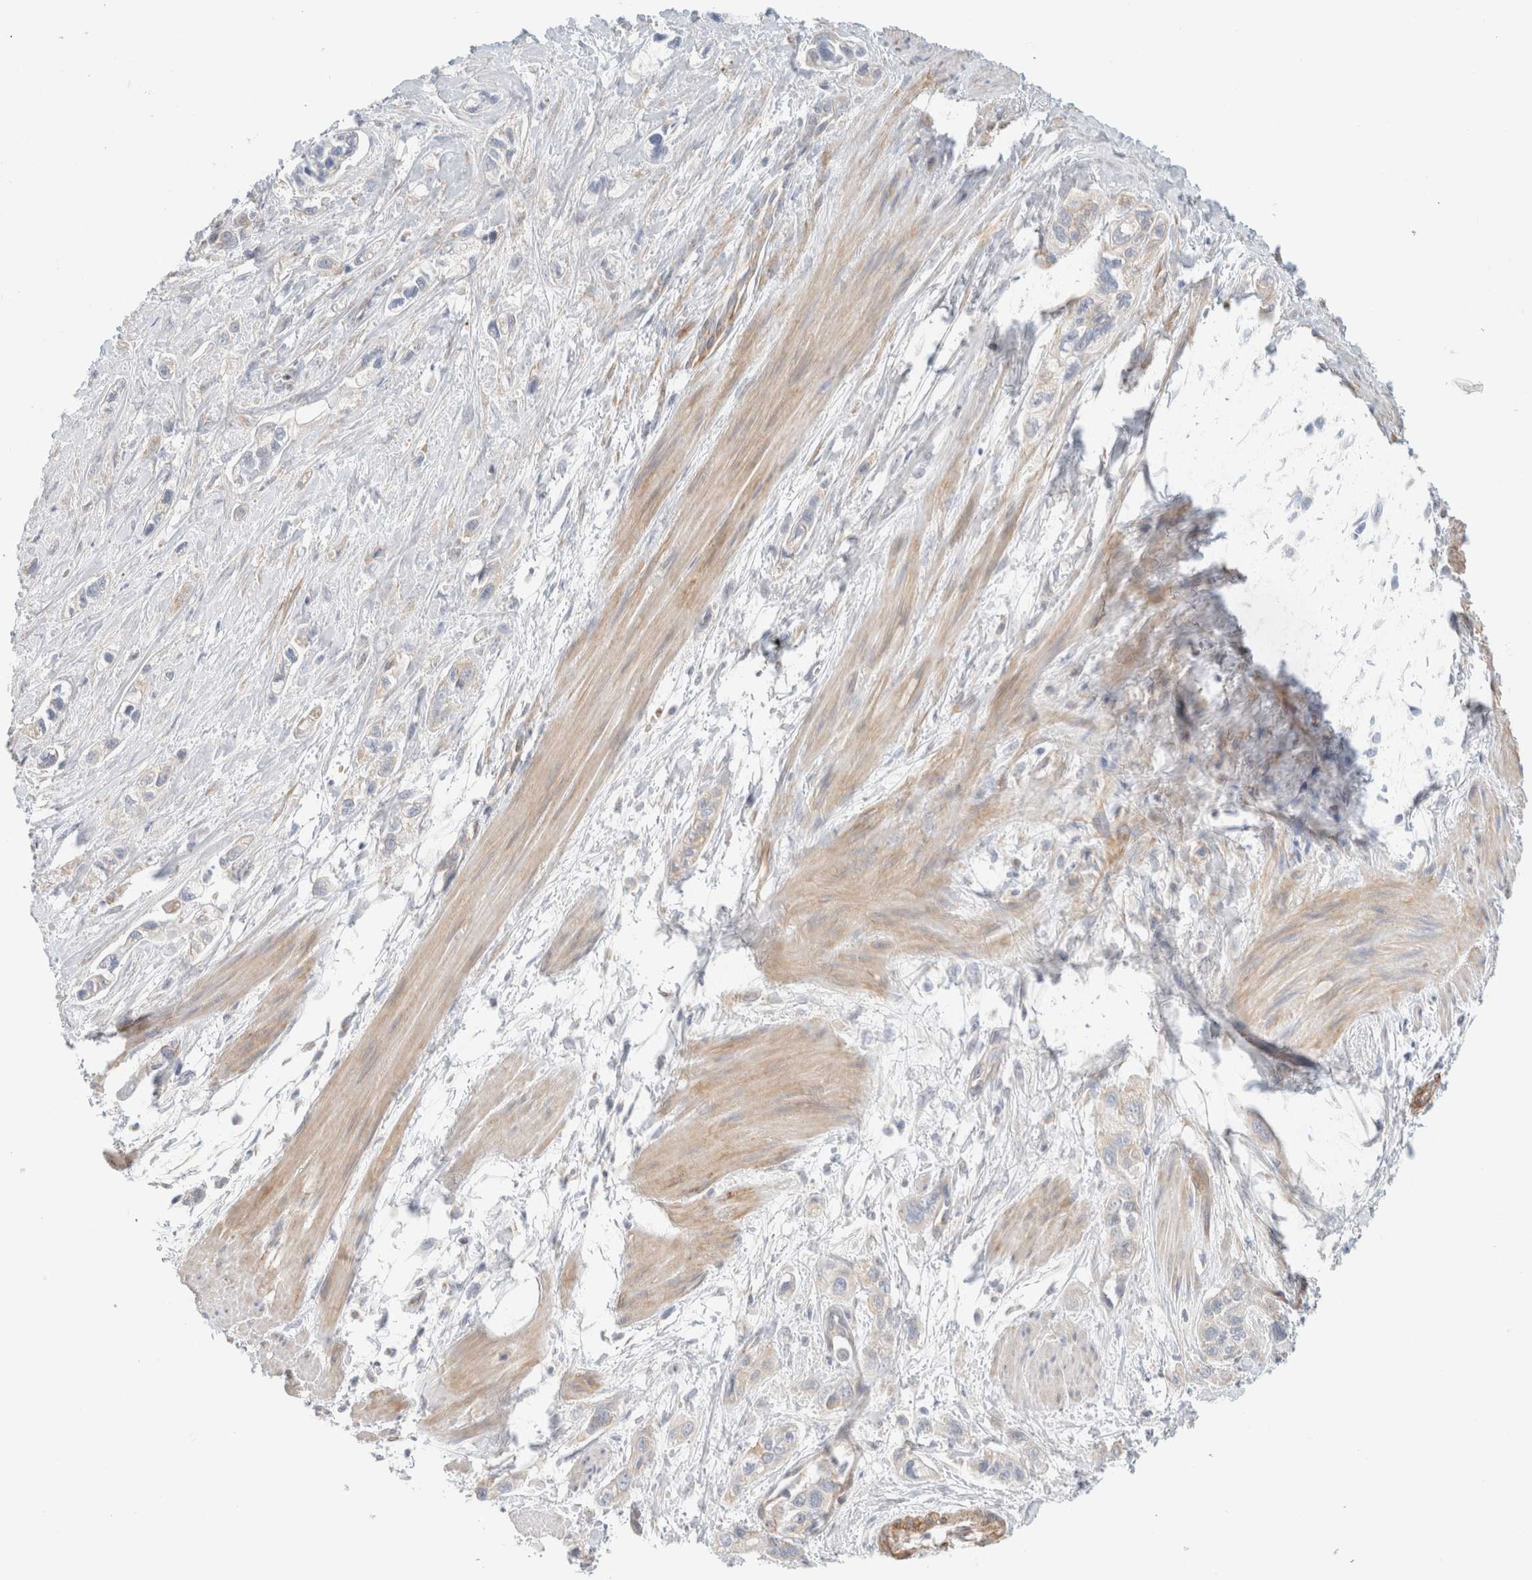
{"staining": {"intensity": "weak", "quantity": "<25%", "location": "cytoplasmic/membranous"}, "tissue": "pancreatic cancer", "cell_type": "Tumor cells", "image_type": "cancer", "snomed": [{"axis": "morphology", "description": "Adenocarcinoma, NOS"}, {"axis": "topography", "description": "Pancreas"}], "caption": "Immunohistochemistry histopathology image of pancreatic cancer stained for a protein (brown), which shows no positivity in tumor cells.", "gene": "MRM3", "patient": {"sex": "male", "age": 74}}